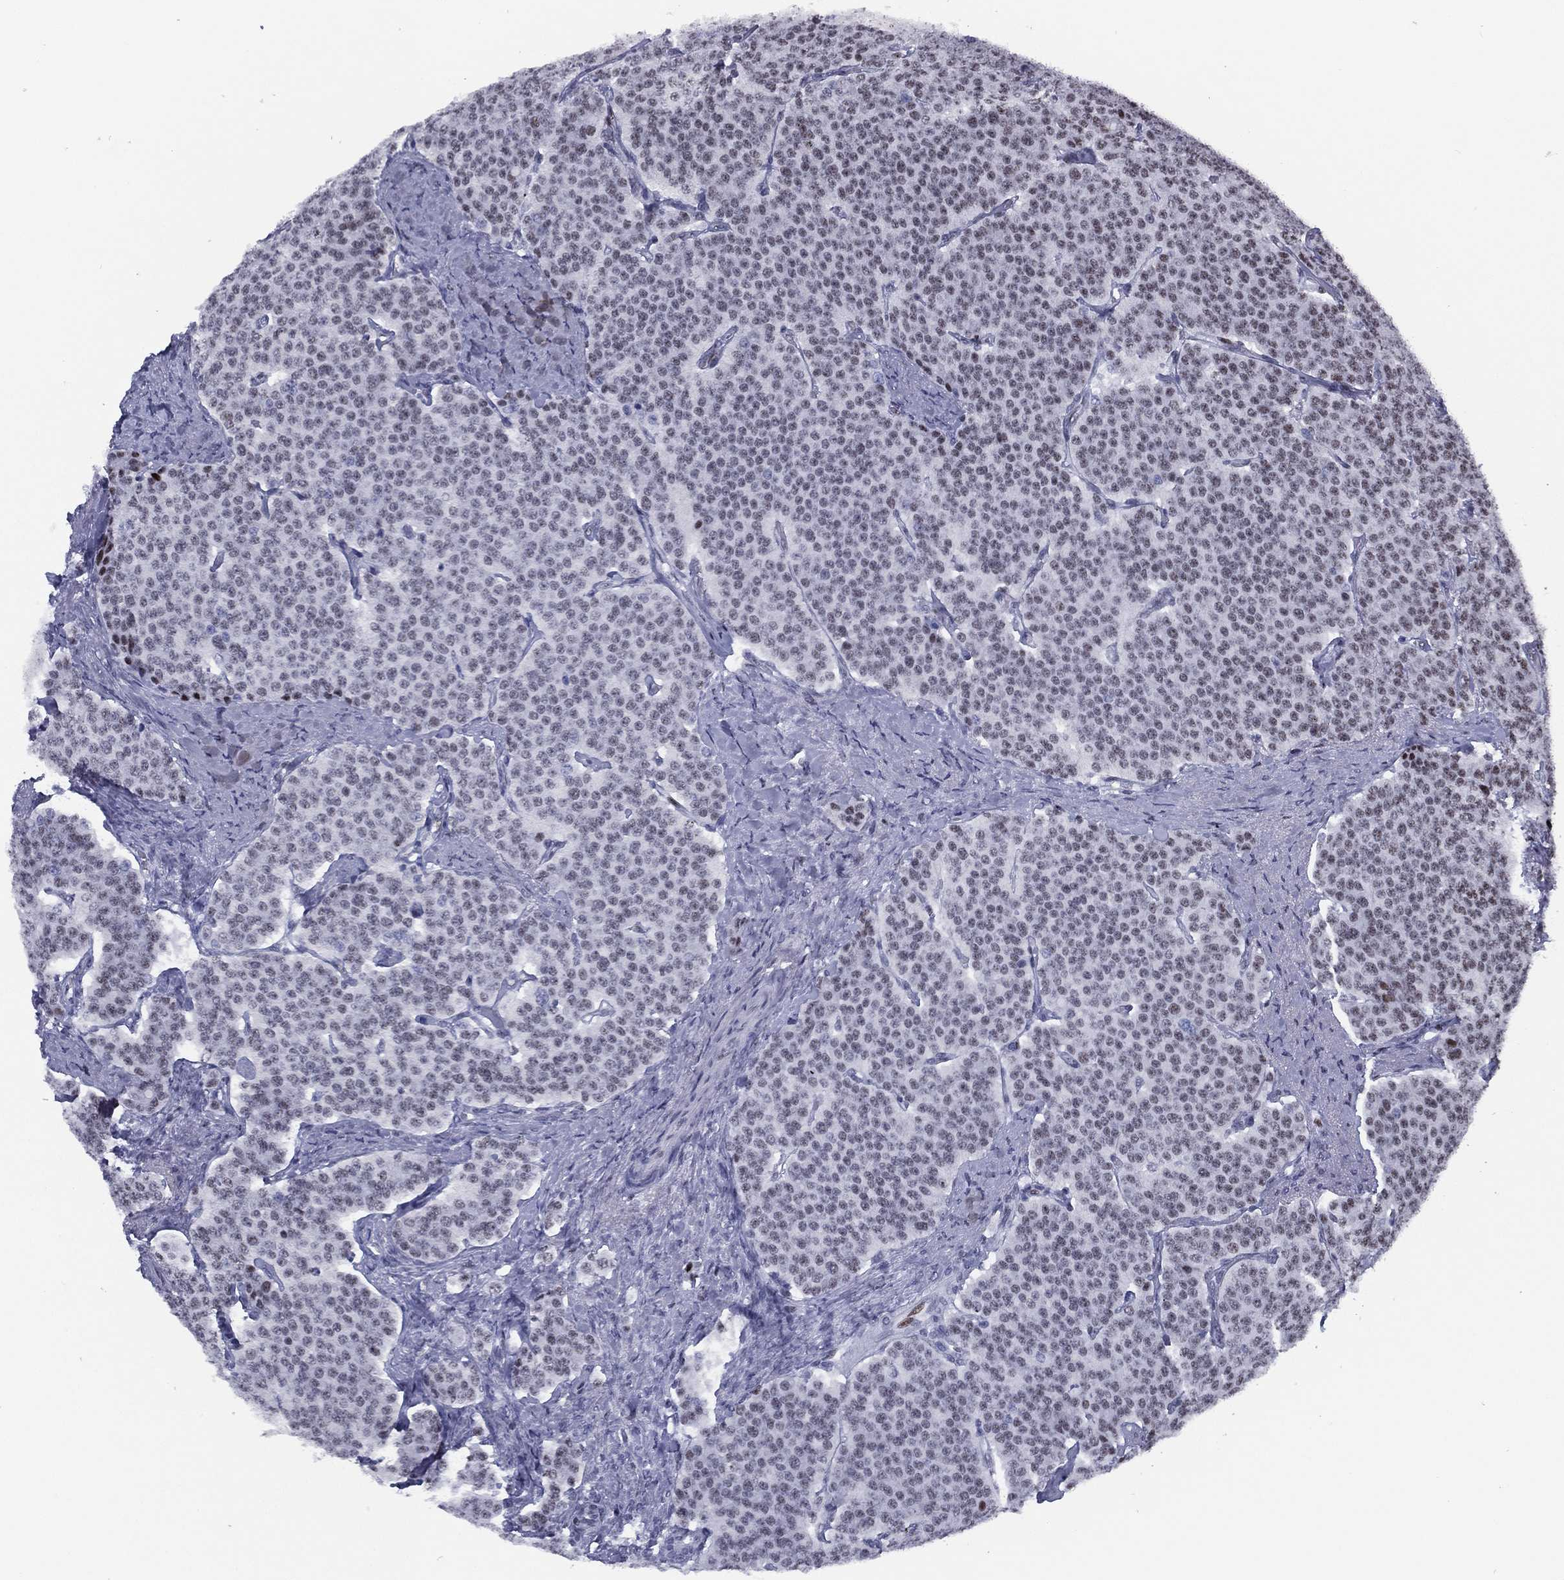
{"staining": {"intensity": "negative", "quantity": "none", "location": "none"}, "tissue": "carcinoid", "cell_type": "Tumor cells", "image_type": "cancer", "snomed": [{"axis": "morphology", "description": "Carcinoid, malignant, NOS"}, {"axis": "topography", "description": "Small intestine"}], "caption": "A high-resolution image shows immunohistochemistry (IHC) staining of malignant carcinoid, which exhibits no significant positivity in tumor cells.", "gene": "CYB561D2", "patient": {"sex": "female", "age": 58}}